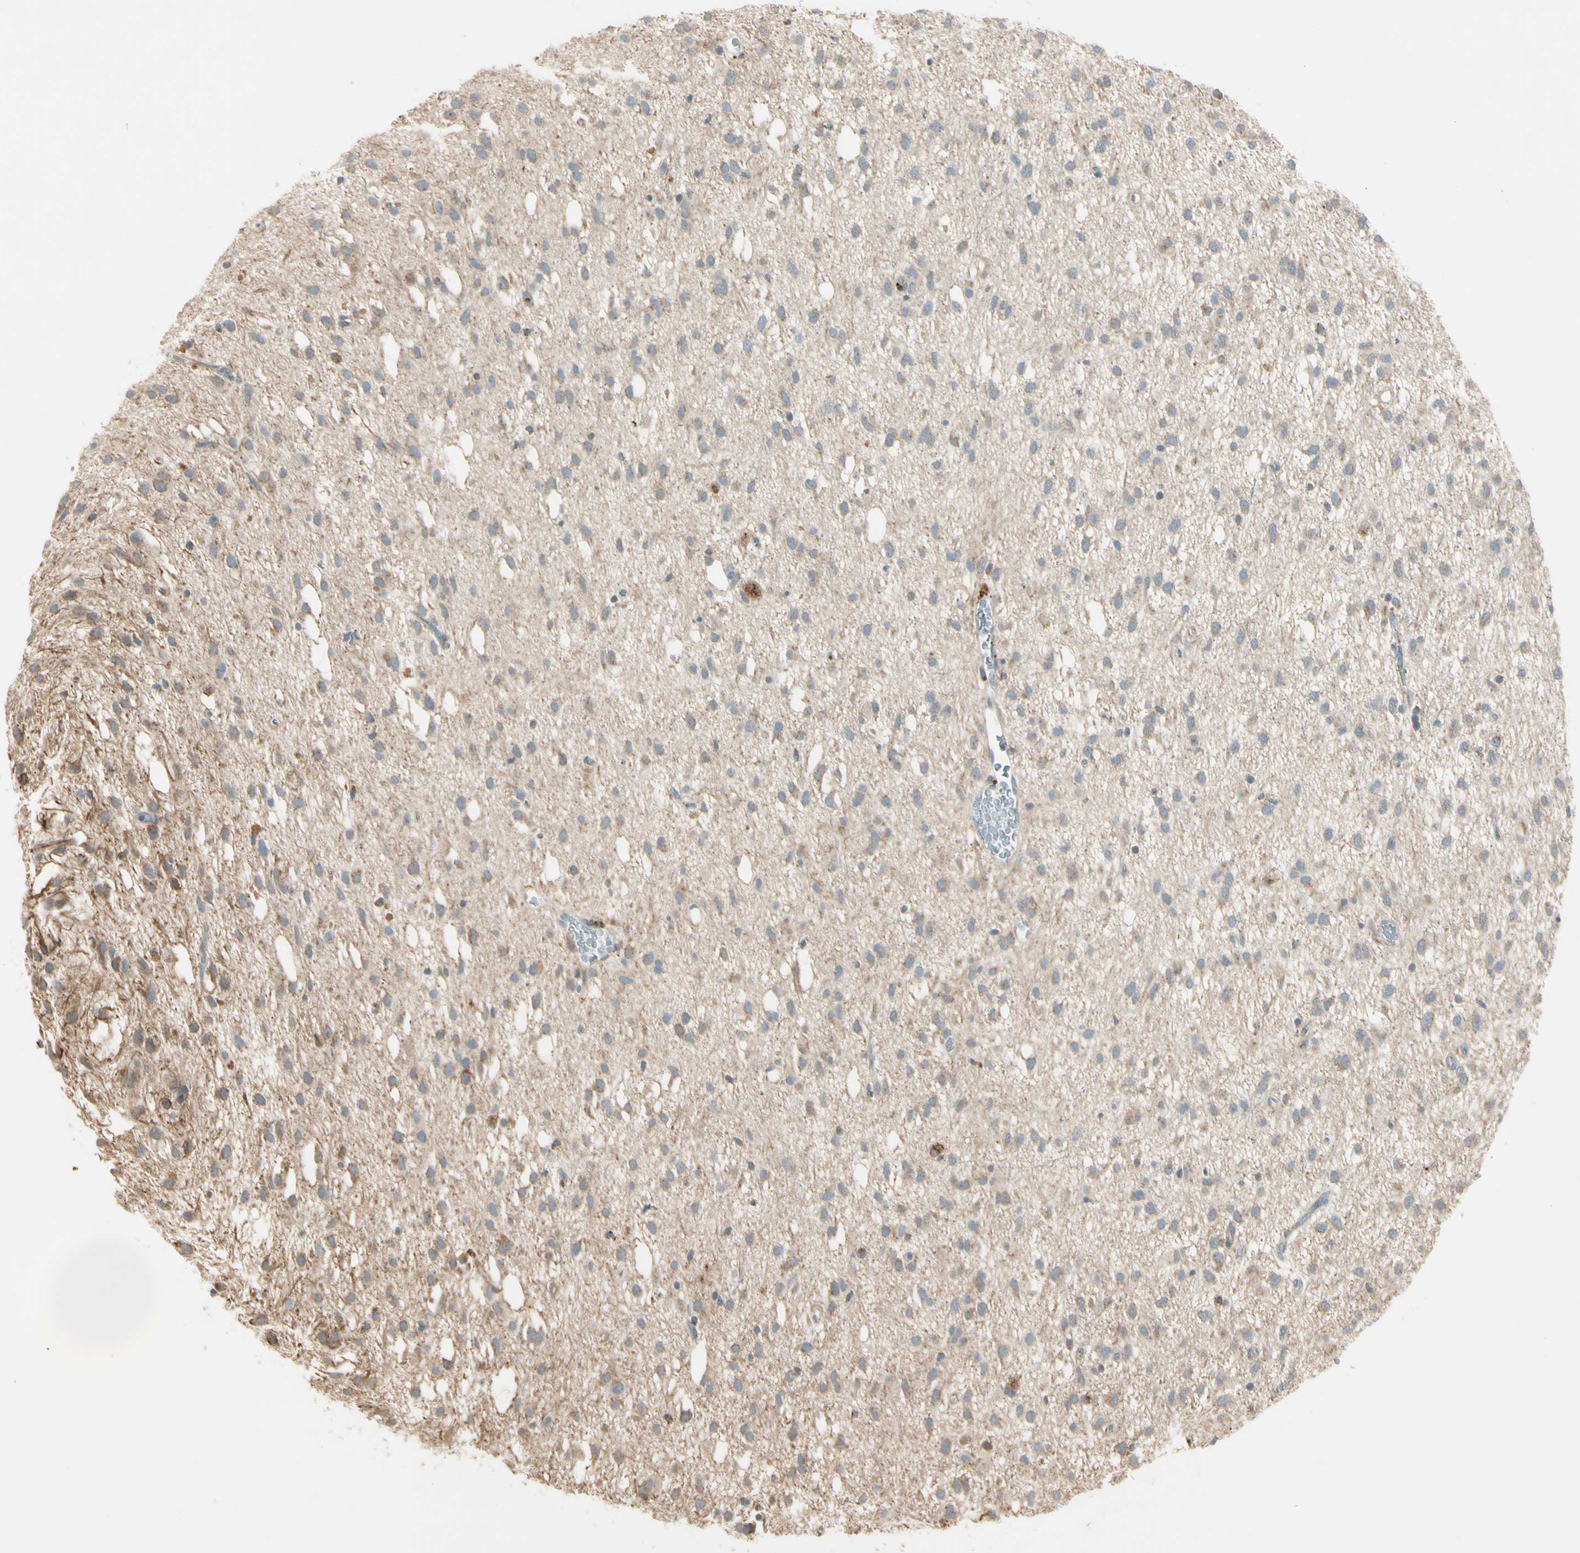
{"staining": {"intensity": "weak", "quantity": ">75%", "location": "cytoplasmic/membranous"}, "tissue": "glioma", "cell_type": "Tumor cells", "image_type": "cancer", "snomed": [{"axis": "morphology", "description": "Glioma, malignant, Low grade"}, {"axis": "topography", "description": "Brain"}], "caption": "Malignant low-grade glioma tissue reveals weak cytoplasmic/membranous expression in approximately >75% of tumor cells", "gene": "NDFIP1", "patient": {"sex": "male", "age": 77}}